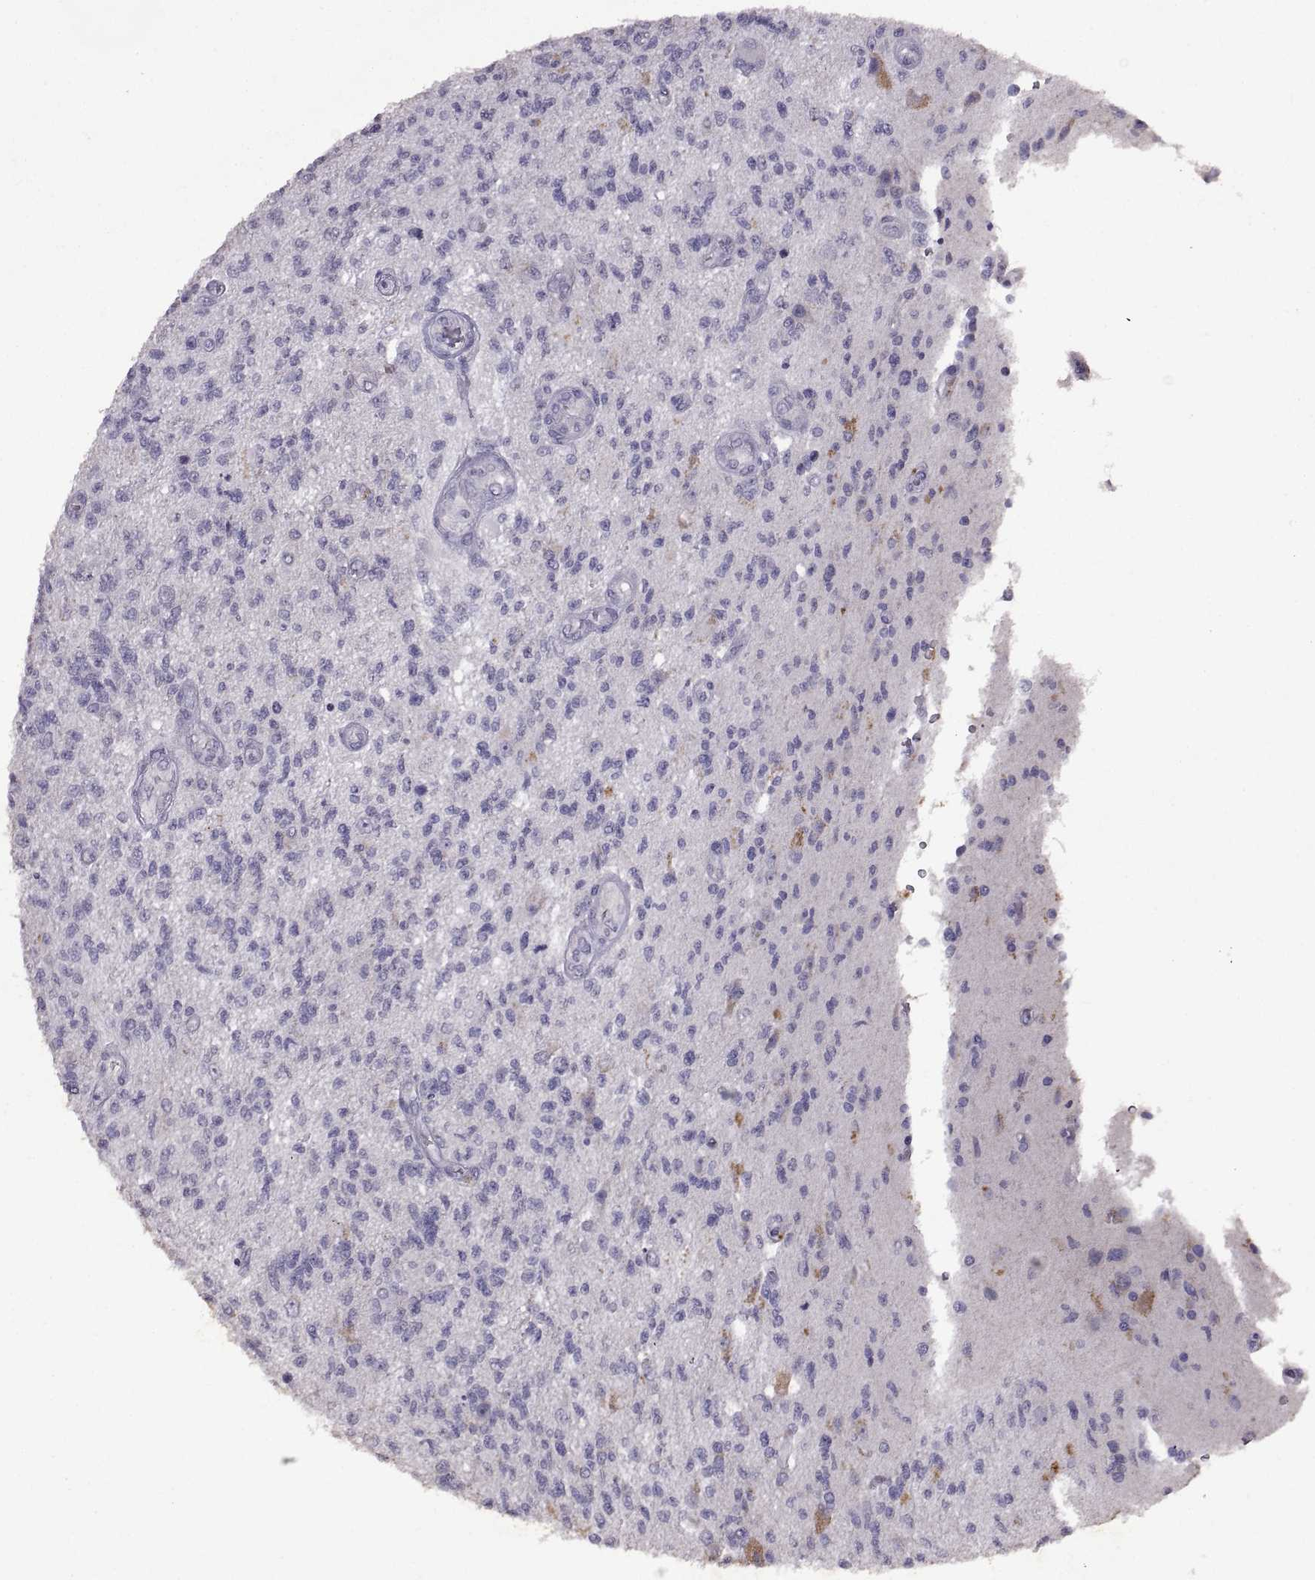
{"staining": {"intensity": "negative", "quantity": "none", "location": "none"}, "tissue": "glioma", "cell_type": "Tumor cells", "image_type": "cancer", "snomed": [{"axis": "morphology", "description": "Glioma, malignant, High grade"}, {"axis": "topography", "description": "Brain"}], "caption": "Glioma was stained to show a protein in brown. There is no significant positivity in tumor cells.", "gene": "DEFB136", "patient": {"sex": "male", "age": 56}}